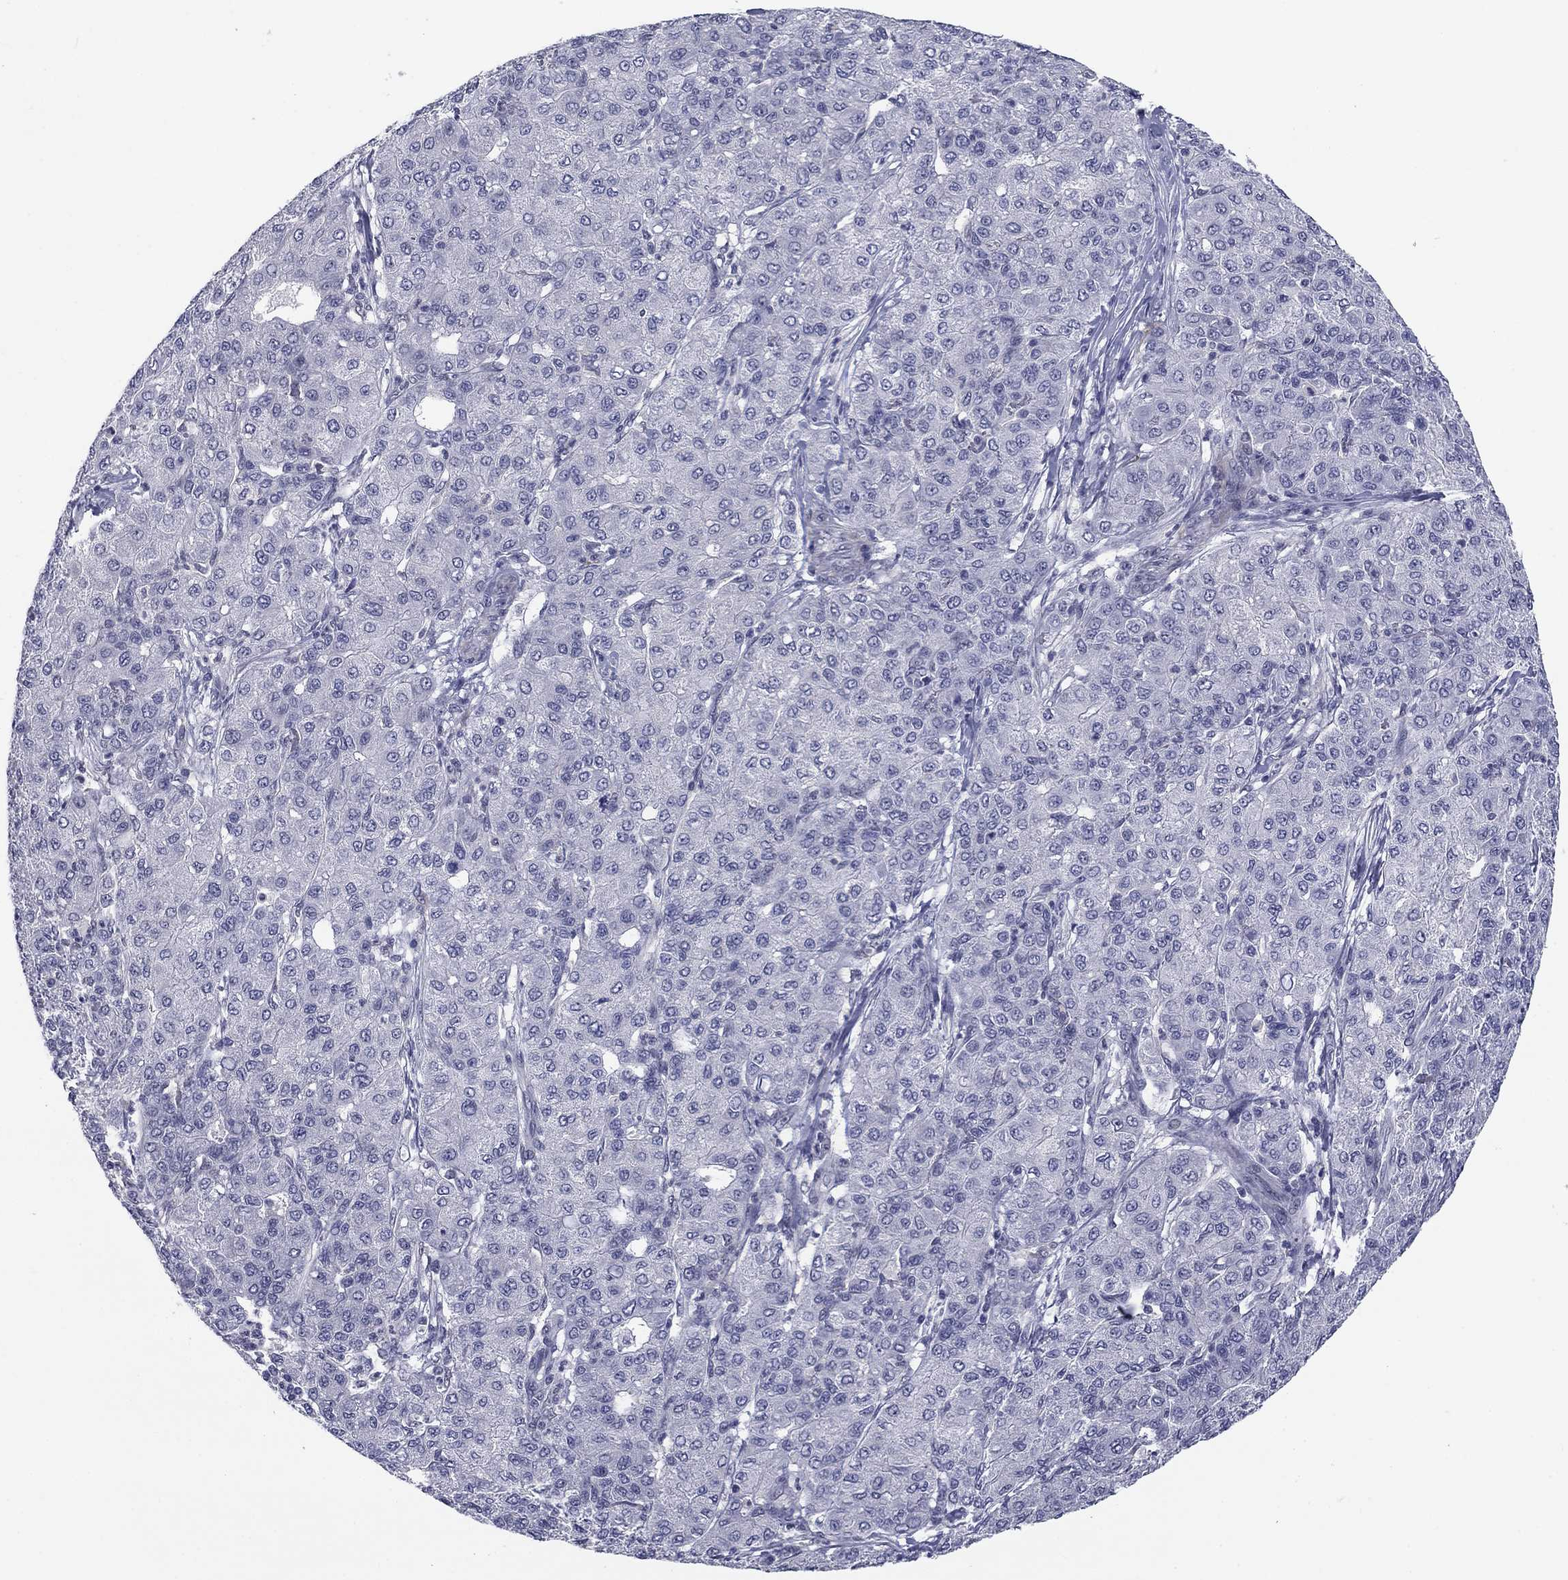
{"staining": {"intensity": "negative", "quantity": "none", "location": "none"}, "tissue": "liver cancer", "cell_type": "Tumor cells", "image_type": "cancer", "snomed": [{"axis": "morphology", "description": "Carcinoma, Hepatocellular, NOS"}, {"axis": "topography", "description": "Liver"}], "caption": "This micrograph is of liver cancer (hepatocellular carcinoma) stained with immunohistochemistry to label a protein in brown with the nuclei are counter-stained blue. There is no positivity in tumor cells.", "gene": "TIGD4", "patient": {"sex": "male", "age": 65}}